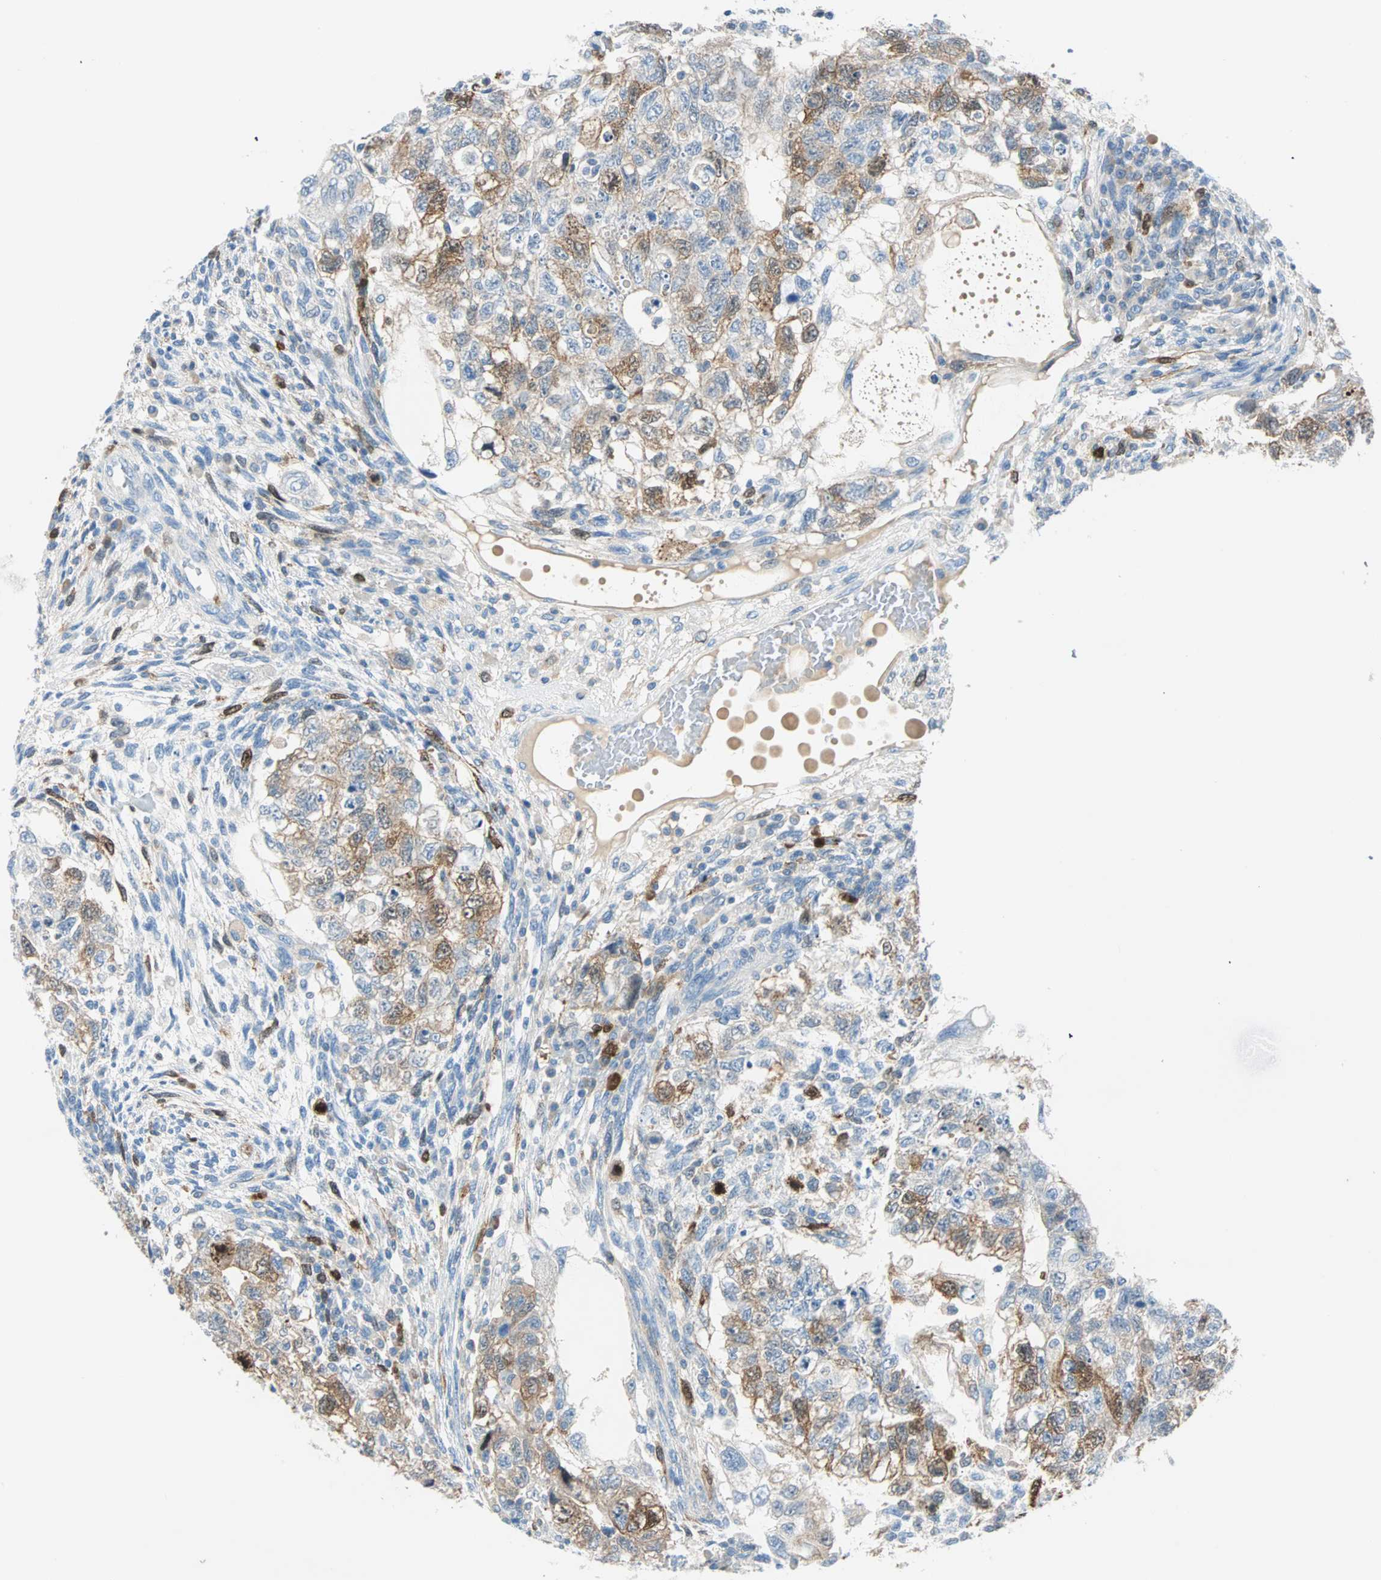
{"staining": {"intensity": "moderate", "quantity": "25%-75%", "location": "cytoplasmic/membranous"}, "tissue": "testis cancer", "cell_type": "Tumor cells", "image_type": "cancer", "snomed": [{"axis": "morphology", "description": "Normal tissue, NOS"}, {"axis": "morphology", "description": "Carcinoma, Embryonal, NOS"}, {"axis": "topography", "description": "Testis"}], "caption": "Moderate cytoplasmic/membranous staining for a protein is identified in about 25%-75% of tumor cells of testis cancer using IHC.", "gene": "PTTG1", "patient": {"sex": "male", "age": 36}}